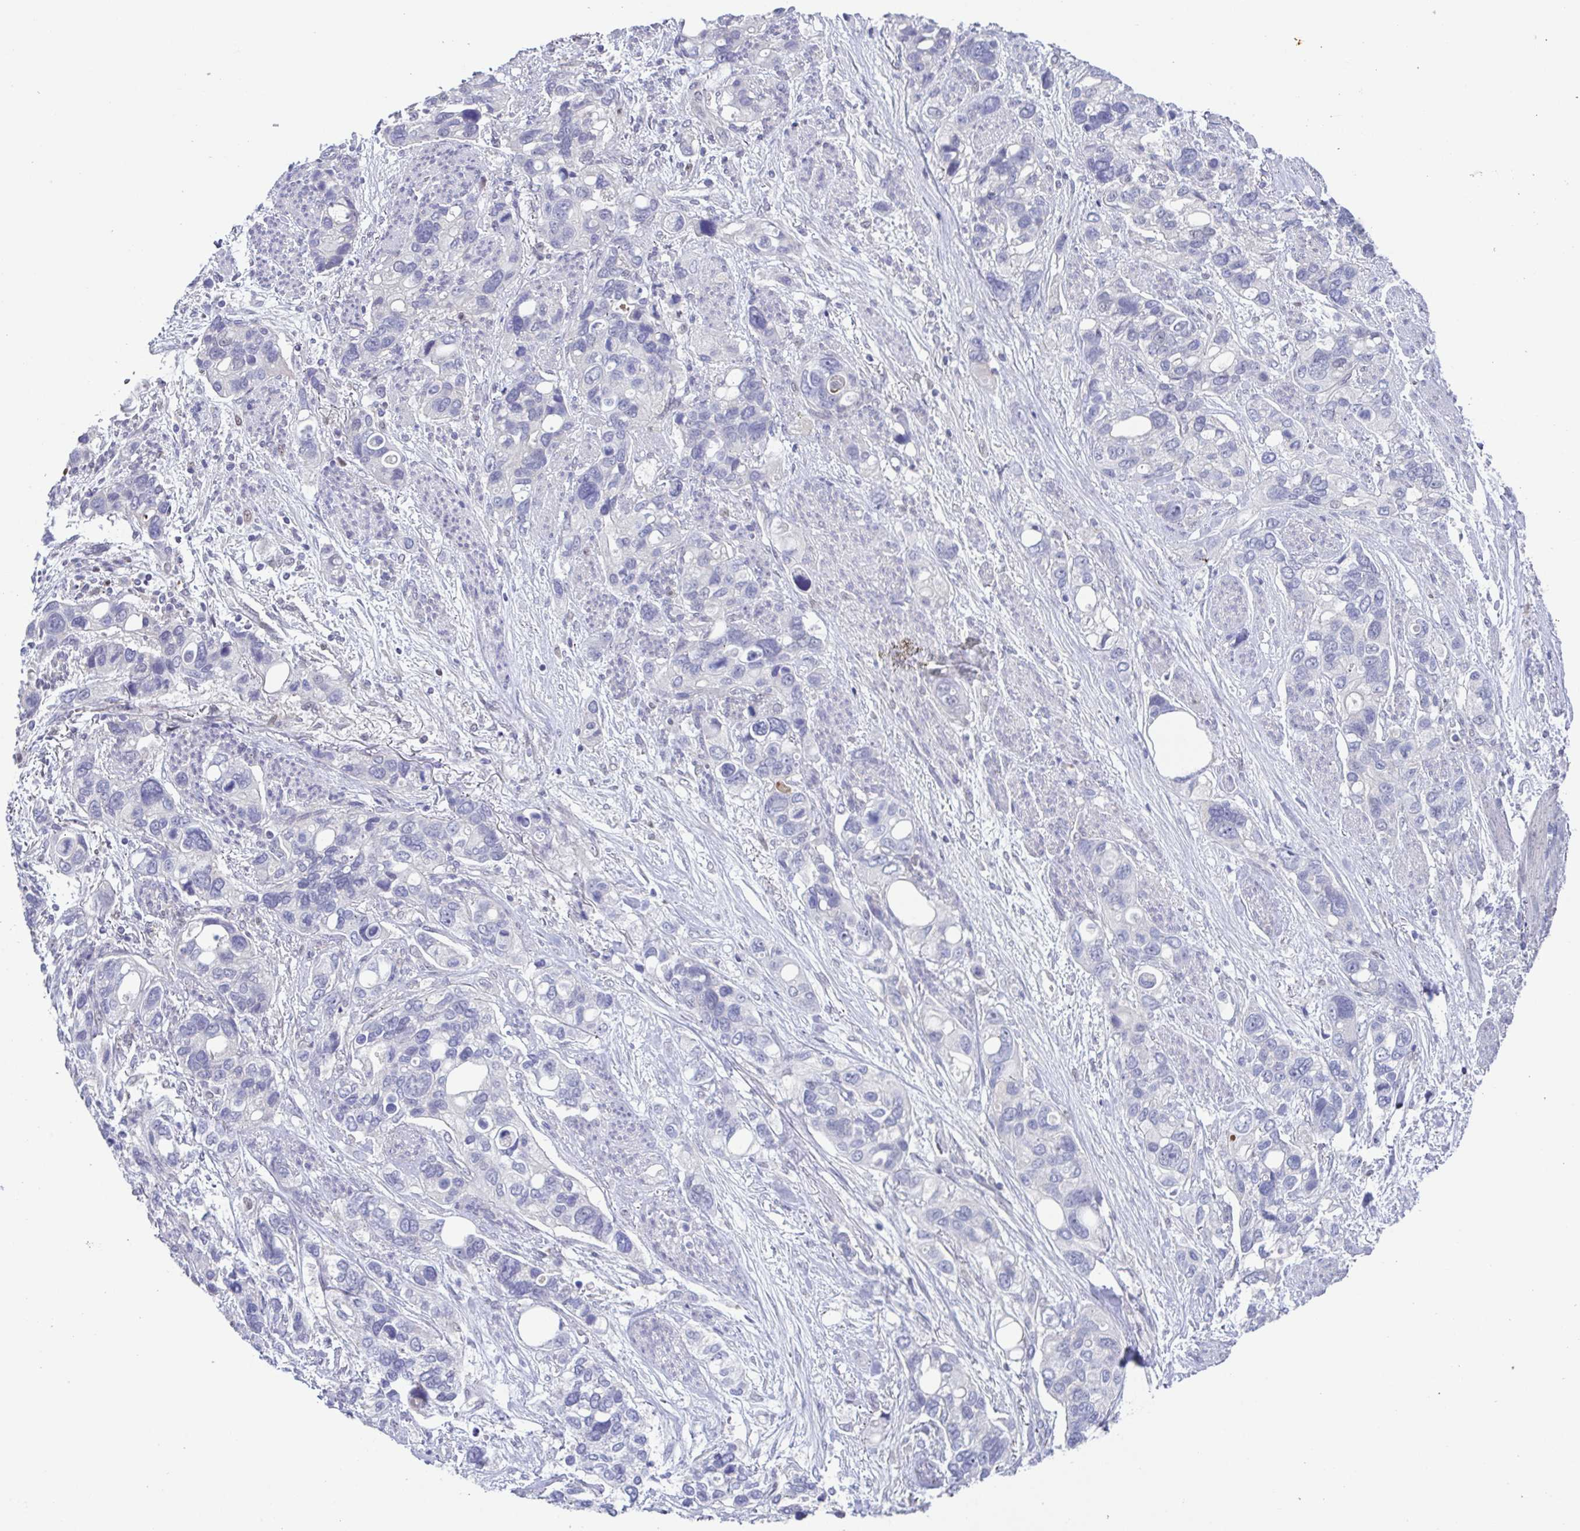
{"staining": {"intensity": "negative", "quantity": "none", "location": "none"}, "tissue": "stomach cancer", "cell_type": "Tumor cells", "image_type": "cancer", "snomed": [{"axis": "morphology", "description": "Adenocarcinoma, NOS"}, {"axis": "topography", "description": "Stomach, upper"}], "caption": "Human stomach adenocarcinoma stained for a protein using IHC exhibits no staining in tumor cells.", "gene": "UBE2Q1", "patient": {"sex": "female", "age": 81}}